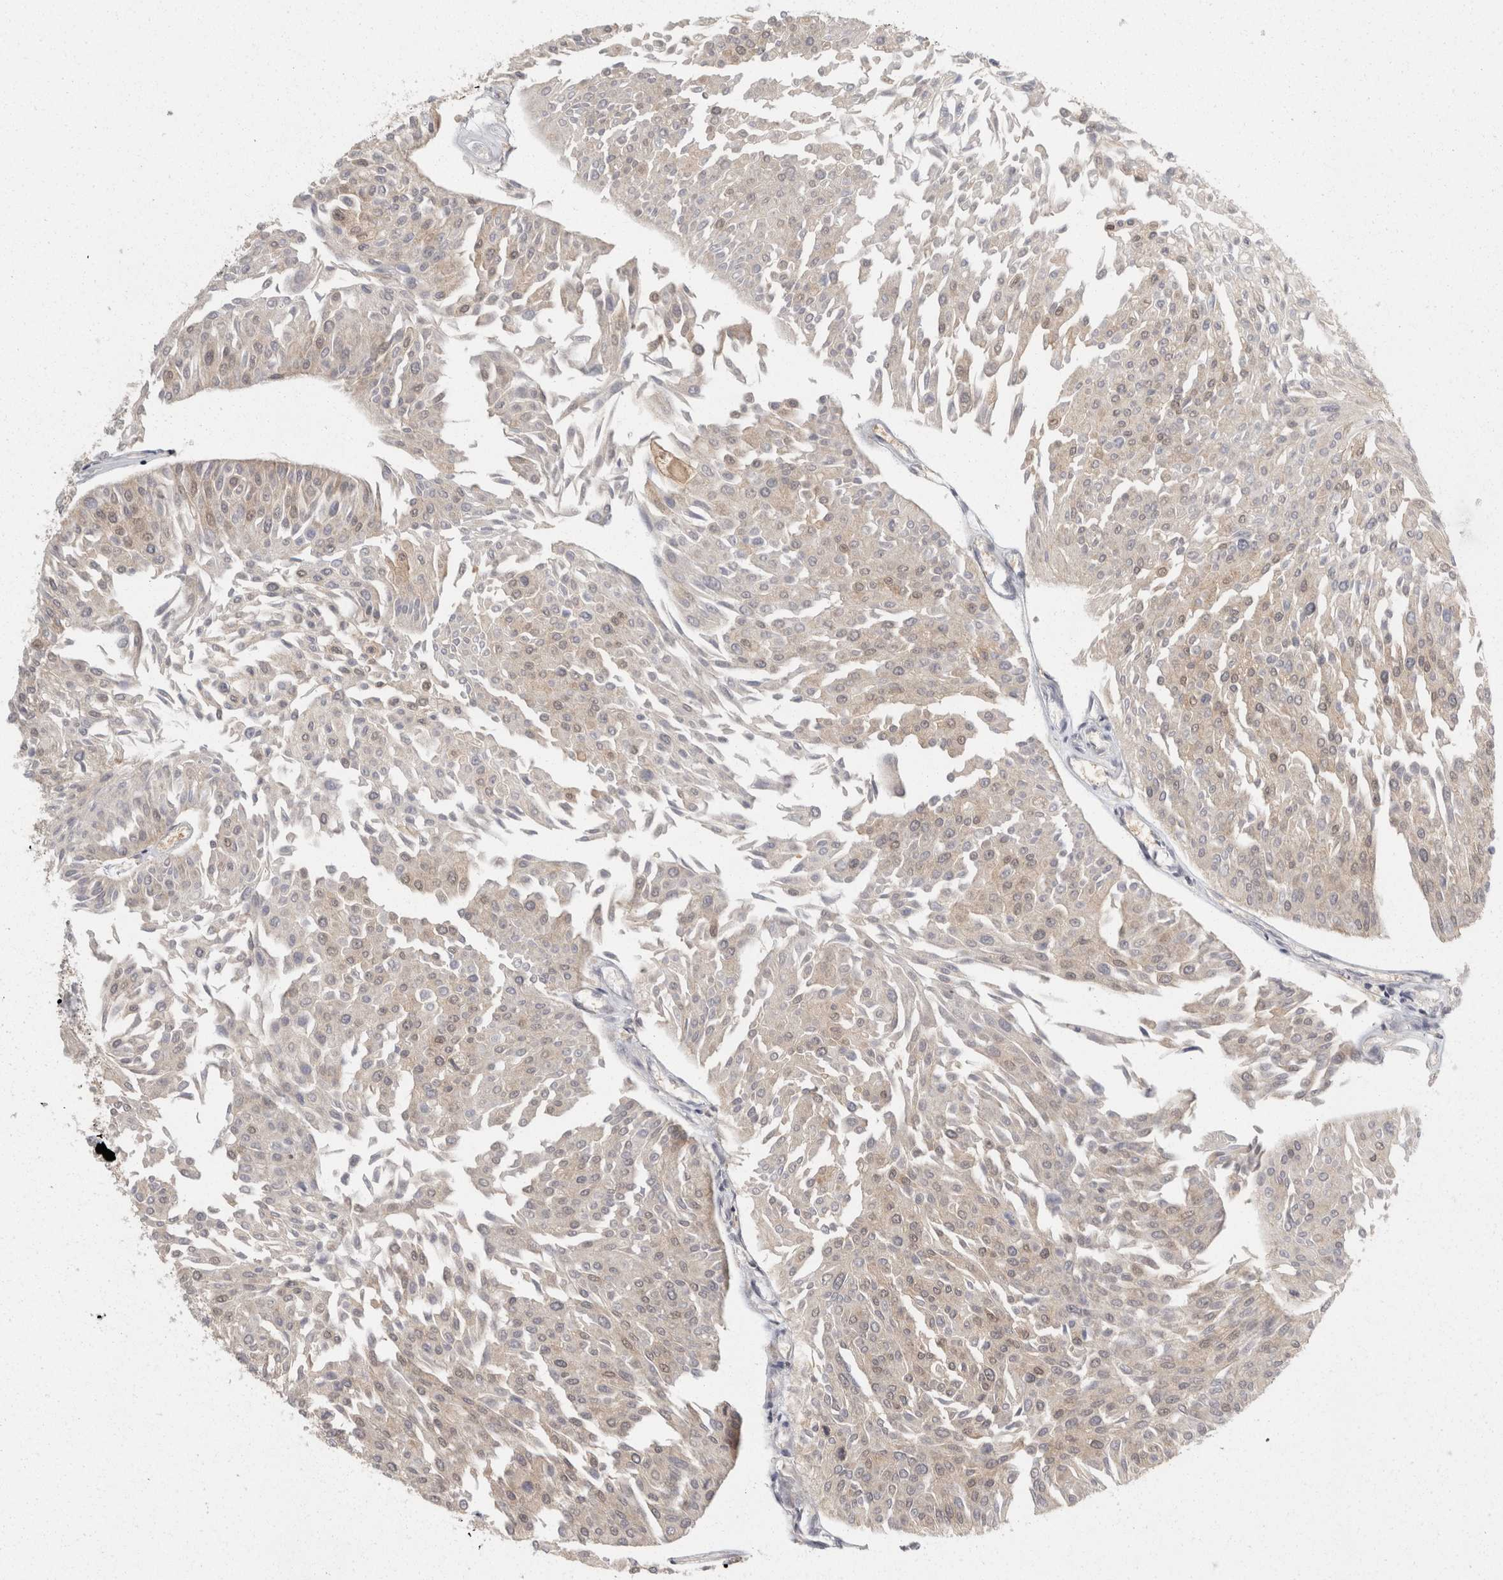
{"staining": {"intensity": "negative", "quantity": "none", "location": "none"}, "tissue": "urothelial cancer", "cell_type": "Tumor cells", "image_type": "cancer", "snomed": [{"axis": "morphology", "description": "Urothelial carcinoma, Low grade"}, {"axis": "topography", "description": "Urinary bladder"}], "caption": "Tumor cells show no significant protein staining in urothelial cancer. (Brightfield microscopy of DAB immunohistochemistry (IHC) at high magnification).", "gene": "ACAT2", "patient": {"sex": "male", "age": 67}}